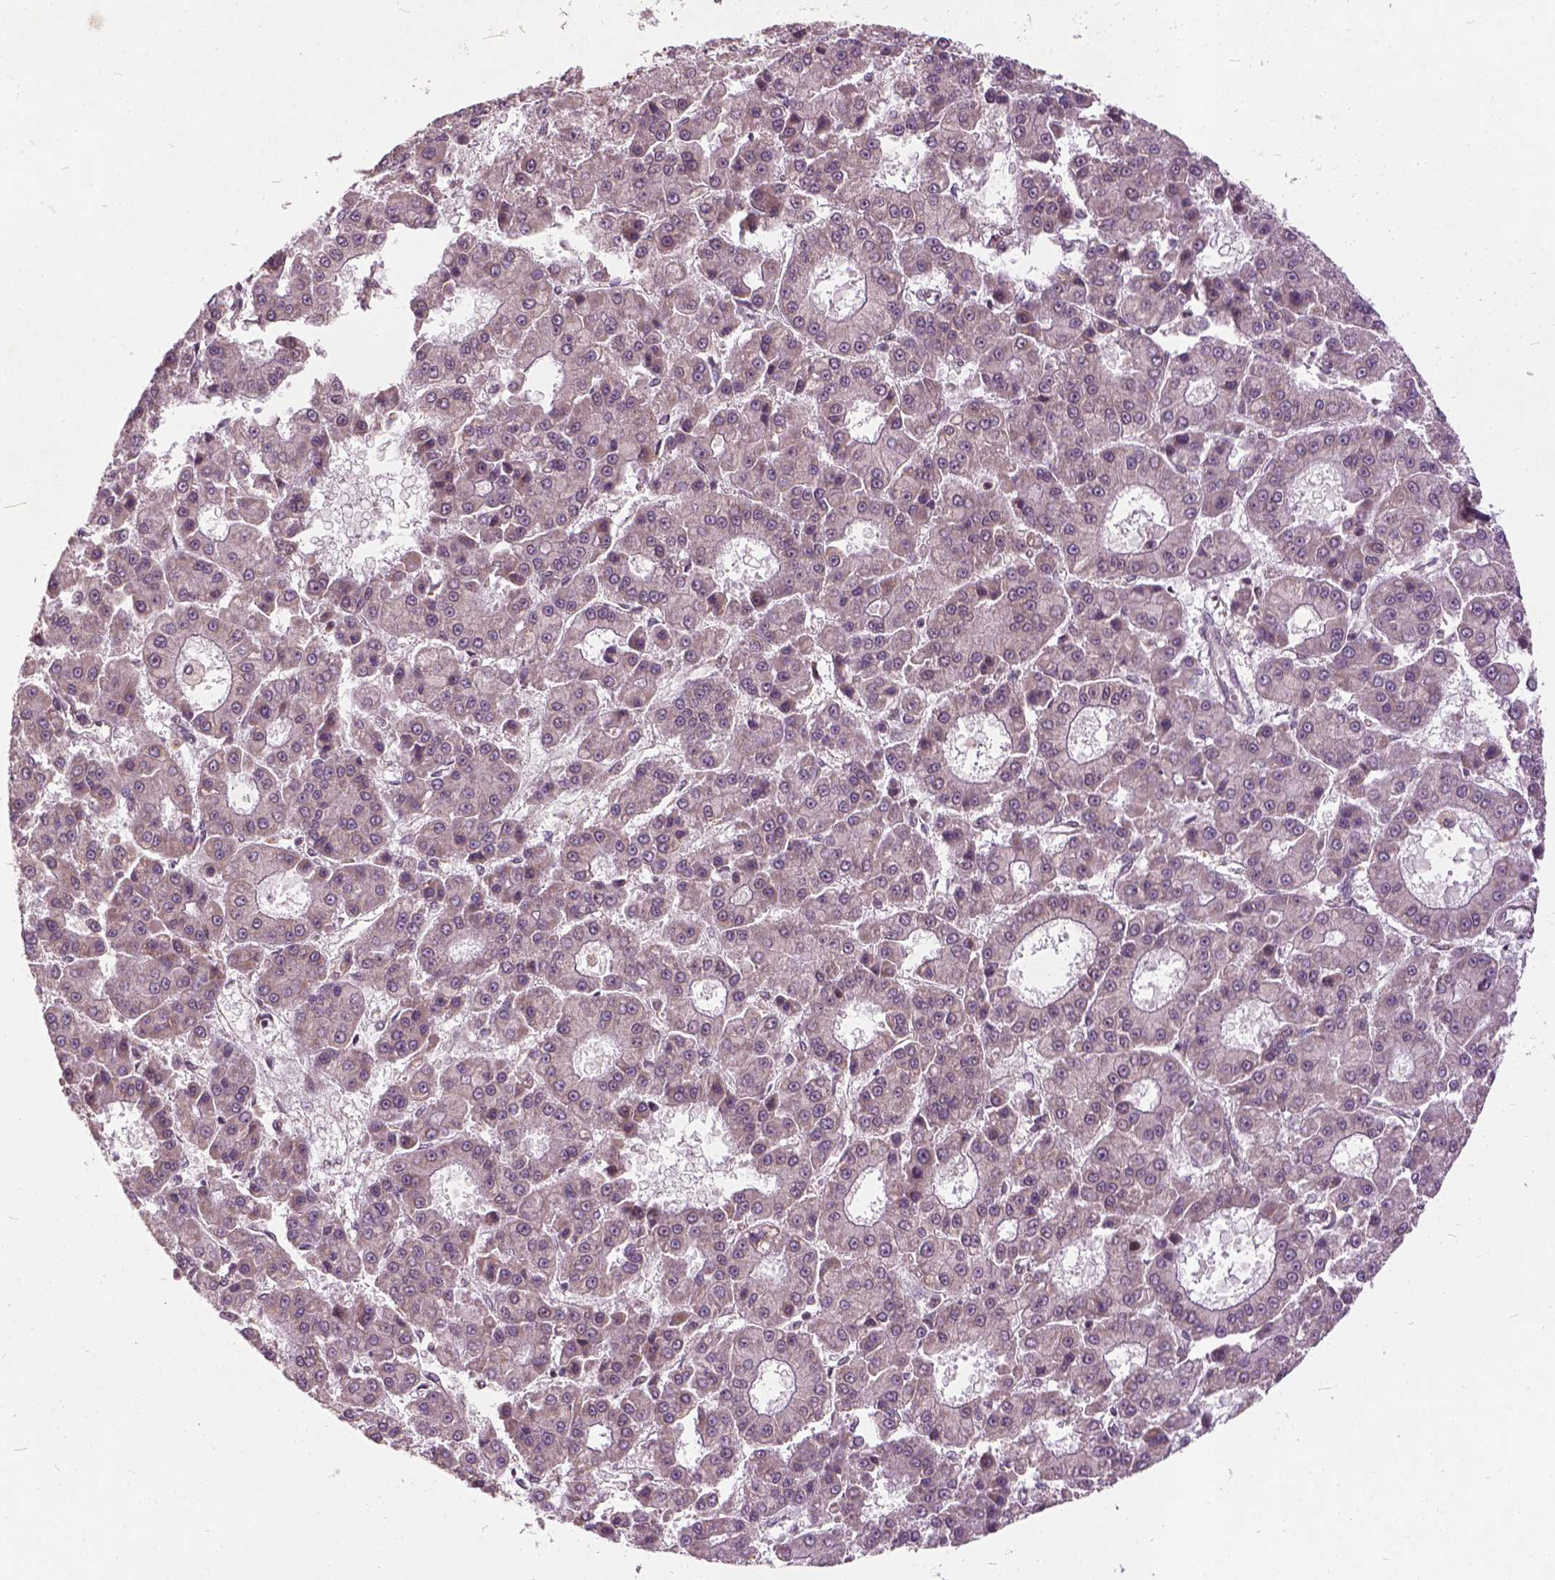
{"staining": {"intensity": "negative", "quantity": "none", "location": "none"}, "tissue": "liver cancer", "cell_type": "Tumor cells", "image_type": "cancer", "snomed": [{"axis": "morphology", "description": "Carcinoma, Hepatocellular, NOS"}, {"axis": "topography", "description": "Liver"}], "caption": "Immunohistochemical staining of human liver hepatocellular carcinoma exhibits no significant positivity in tumor cells. Brightfield microscopy of immunohistochemistry (IHC) stained with DAB (3,3'-diaminobenzidine) (brown) and hematoxylin (blue), captured at high magnification.", "gene": "GPS2", "patient": {"sex": "male", "age": 70}}